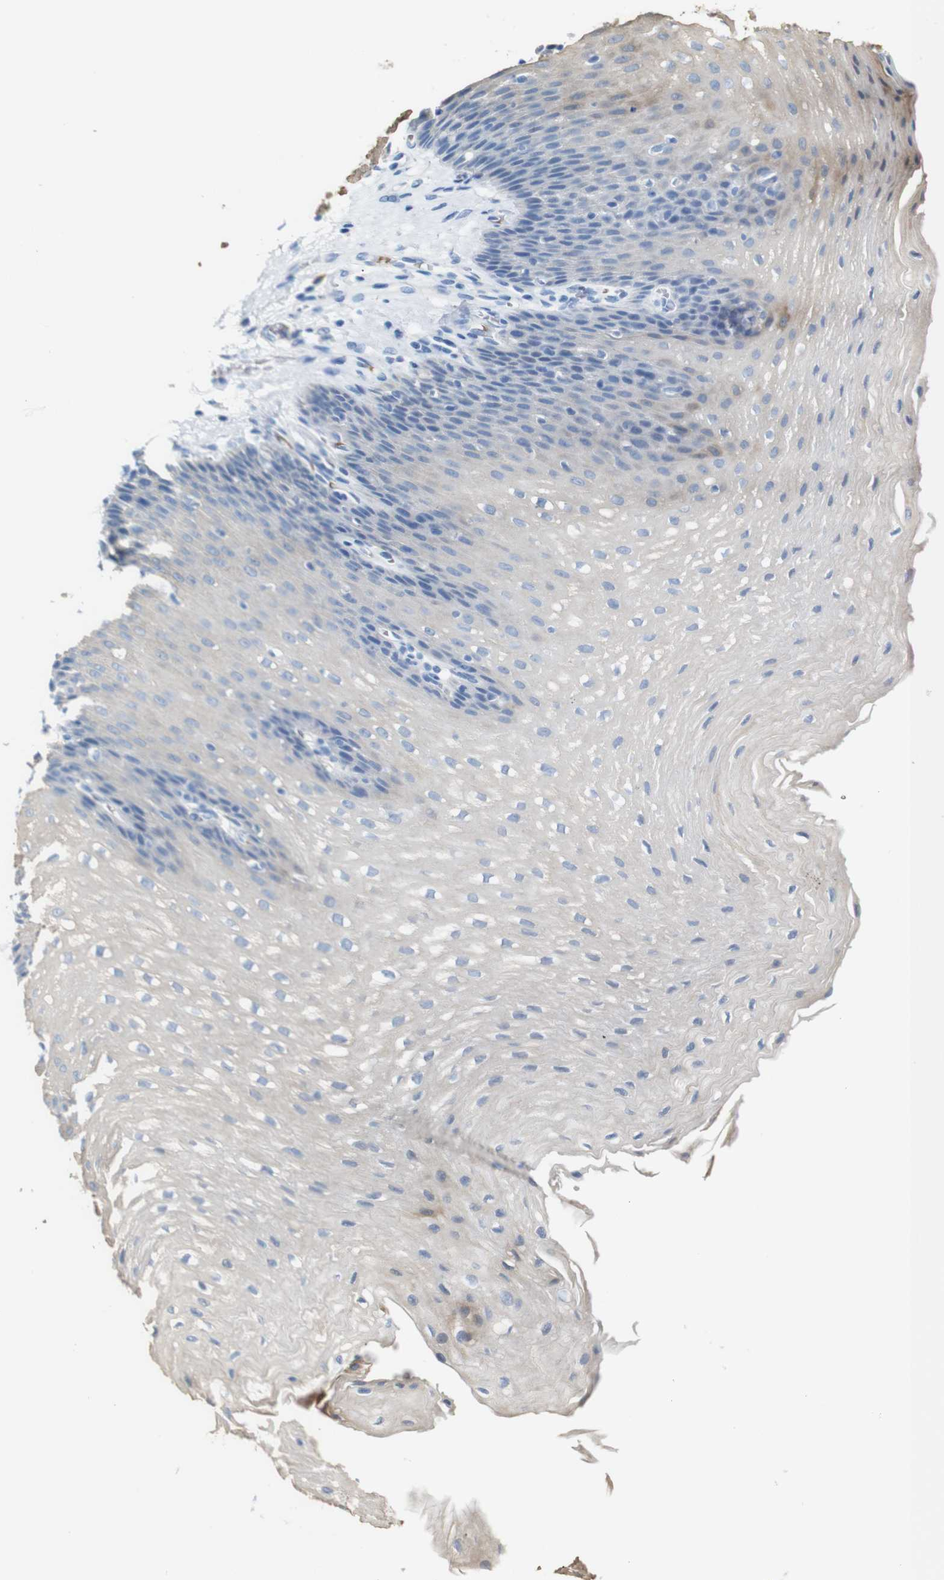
{"staining": {"intensity": "weak", "quantity": ">75%", "location": "cytoplasmic/membranous"}, "tissue": "esophagus", "cell_type": "Squamous epithelial cells", "image_type": "normal", "snomed": [{"axis": "morphology", "description": "Normal tissue, NOS"}, {"axis": "topography", "description": "Esophagus"}], "caption": "A brown stain highlights weak cytoplasmic/membranous staining of a protein in squamous epithelial cells of benign esophagus.", "gene": "ERVMER34", "patient": {"sex": "male", "age": 48}}